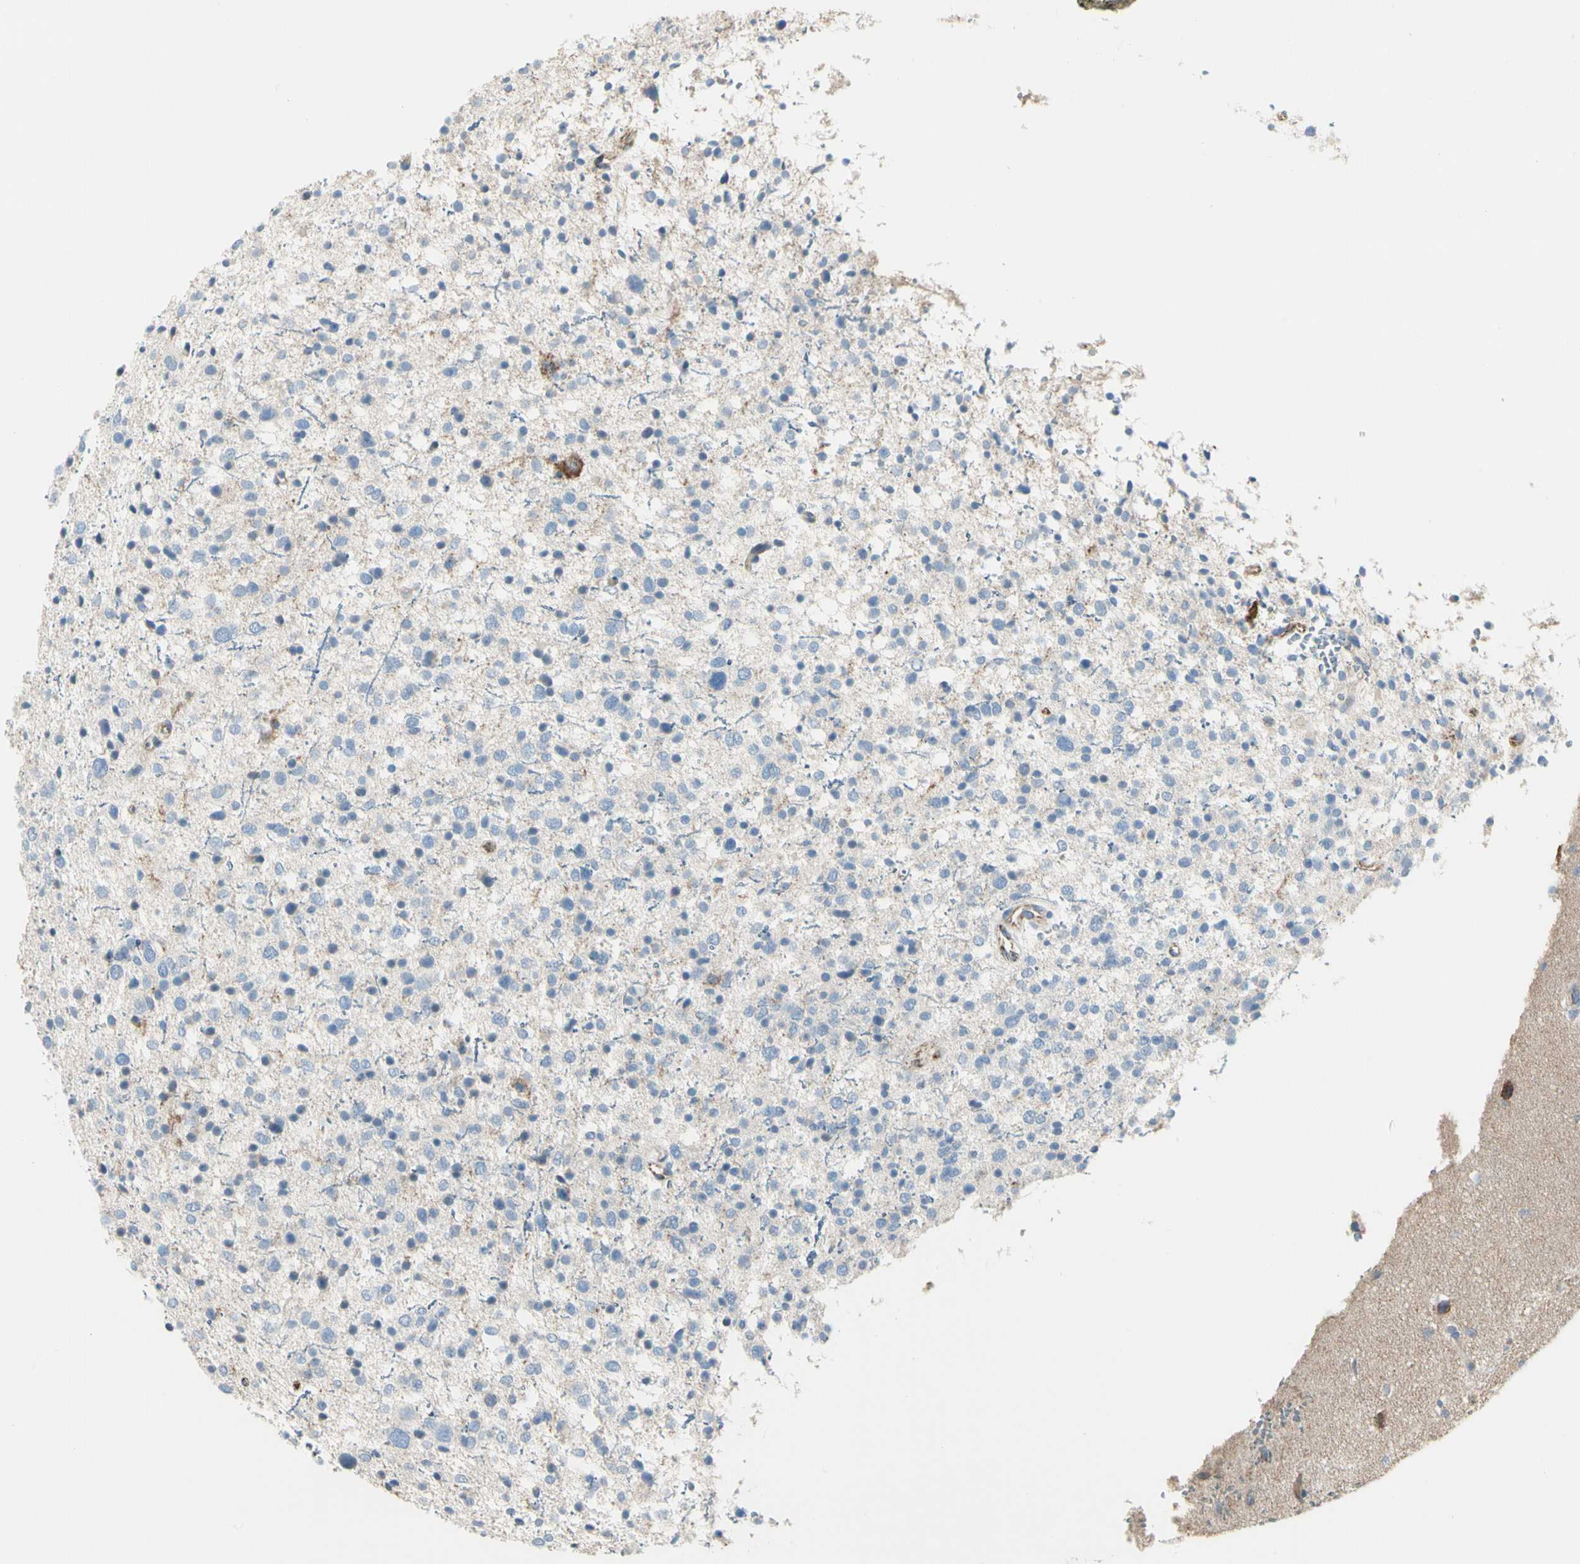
{"staining": {"intensity": "moderate", "quantity": "<25%", "location": "cytoplasmic/membranous"}, "tissue": "glioma", "cell_type": "Tumor cells", "image_type": "cancer", "snomed": [{"axis": "morphology", "description": "Glioma, malignant, Low grade"}, {"axis": "topography", "description": "Brain"}], "caption": "Tumor cells display moderate cytoplasmic/membranous expression in approximately <25% of cells in malignant glioma (low-grade). (brown staining indicates protein expression, while blue staining denotes nuclei).", "gene": "SLC6A15", "patient": {"sex": "female", "age": 37}}